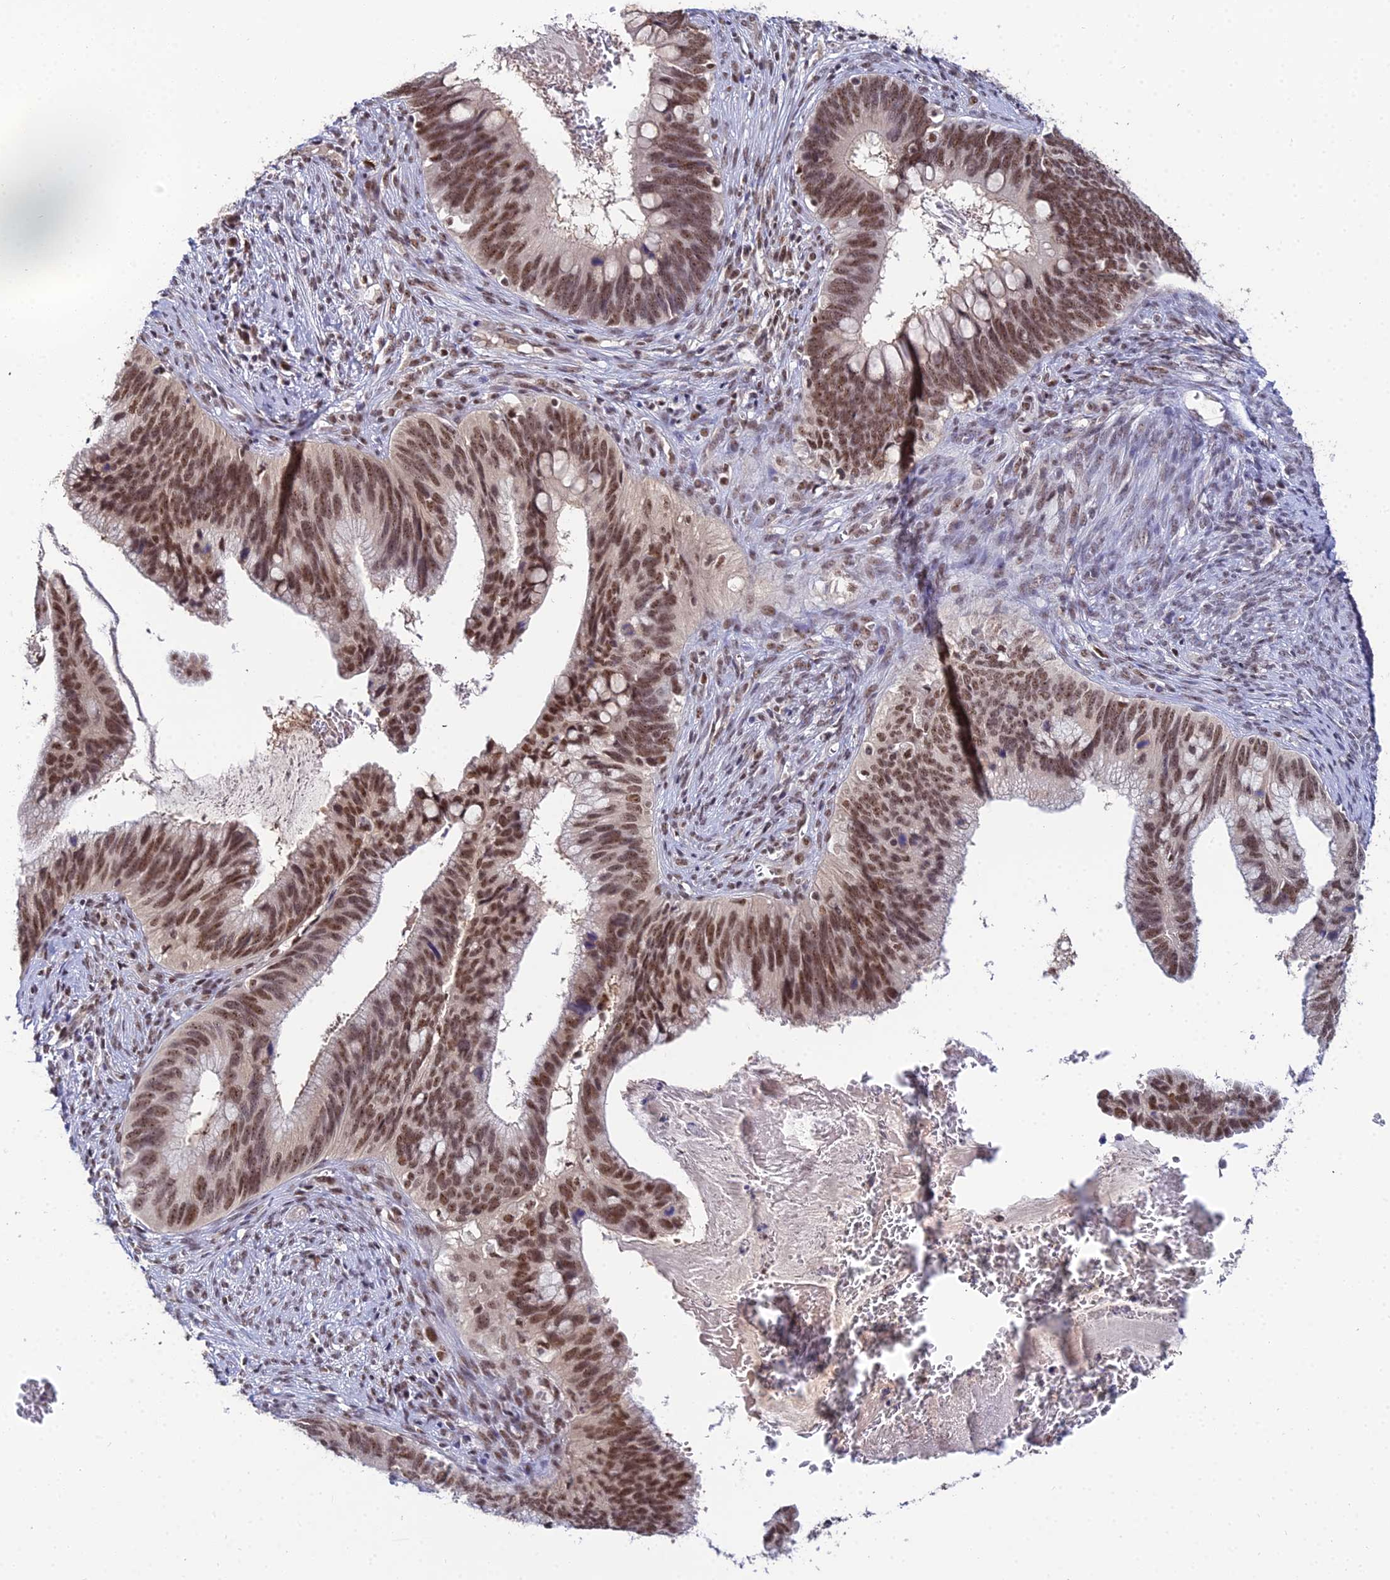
{"staining": {"intensity": "strong", "quantity": ">75%", "location": "nuclear"}, "tissue": "cervical cancer", "cell_type": "Tumor cells", "image_type": "cancer", "snomed": [{"axis": "morphology", "description": "Adenocarcinoma, NOS"}, {"axis": "topography", "description": "Cervix"}], "caption": "Protein analysis of cervical cancer (adenocarcinoma) tissue shows strong nuclear staining in approximately >75% of tumor cells.", "gene": "EXOSC3", "patient": {"sex": "female", "age": 42}}